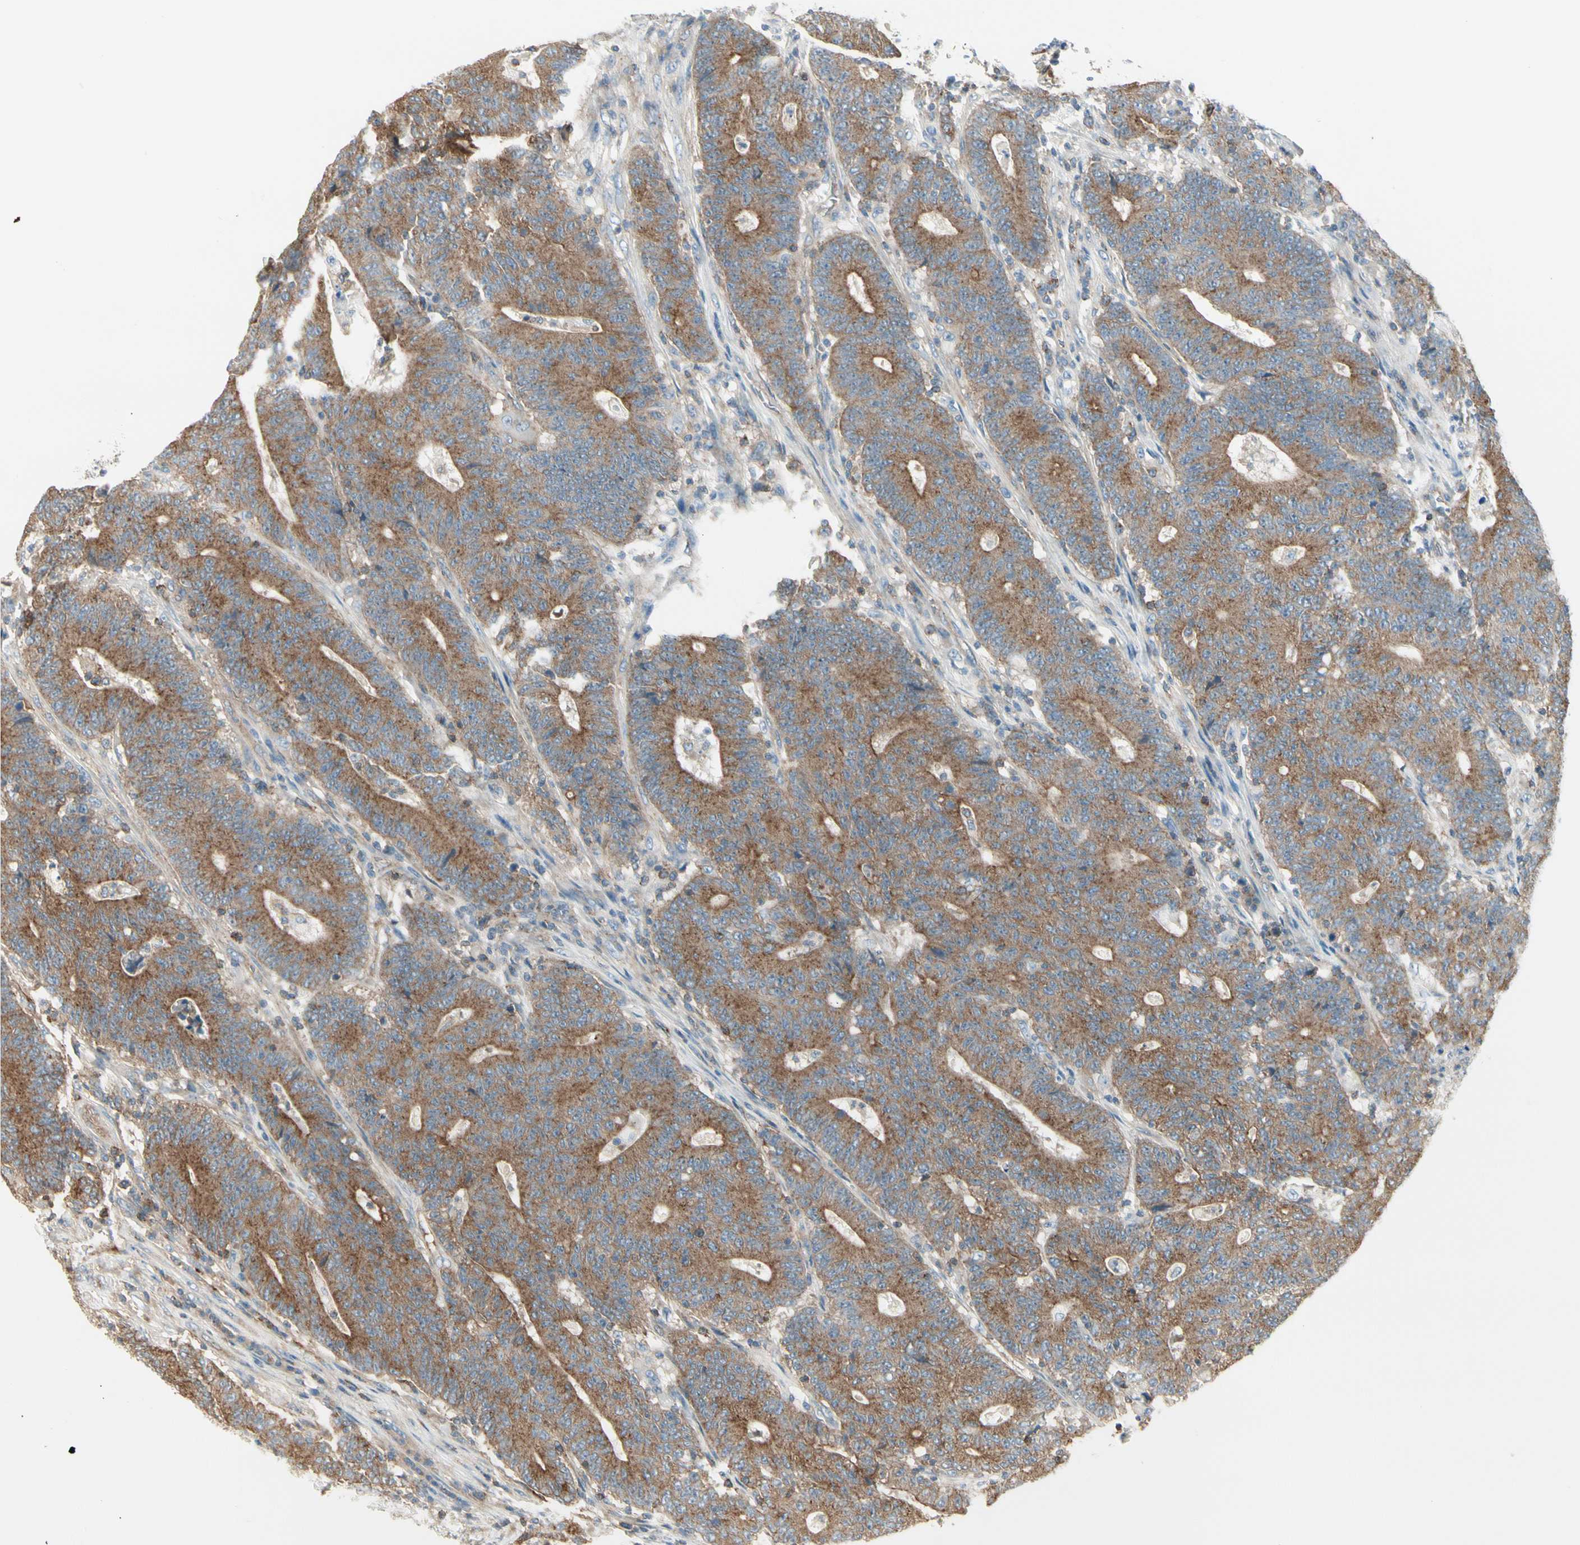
{"staining": {"intensity": "moderate", "quantity": ">75%", "location": "cytoplasmic/membranous"}, "tissue": "colorectal cancer", "cell_type": "Tumor cells", "image_type": "cancer", "snomed": [{"axis": "morphology", "description": "Normal tissue, NOS"}, {"axis": "morphology", "description": "Adenocarcinoma, NOS"}, {"axis": "topography", "description": "Colon"}], "caption": "Brown immunohistochemical staining in human colorectal cancer reveals moderate cytoplasmic/membranous positivity in about >75% of tumor cells. The staining was performed using DAB to visualize the protein expression in brown, while the nuclei were stained in blue with hematoxylin (Magnification: 20x).", "gene": "AGFG1", "patient": {"sex": "female", "age": 75}}